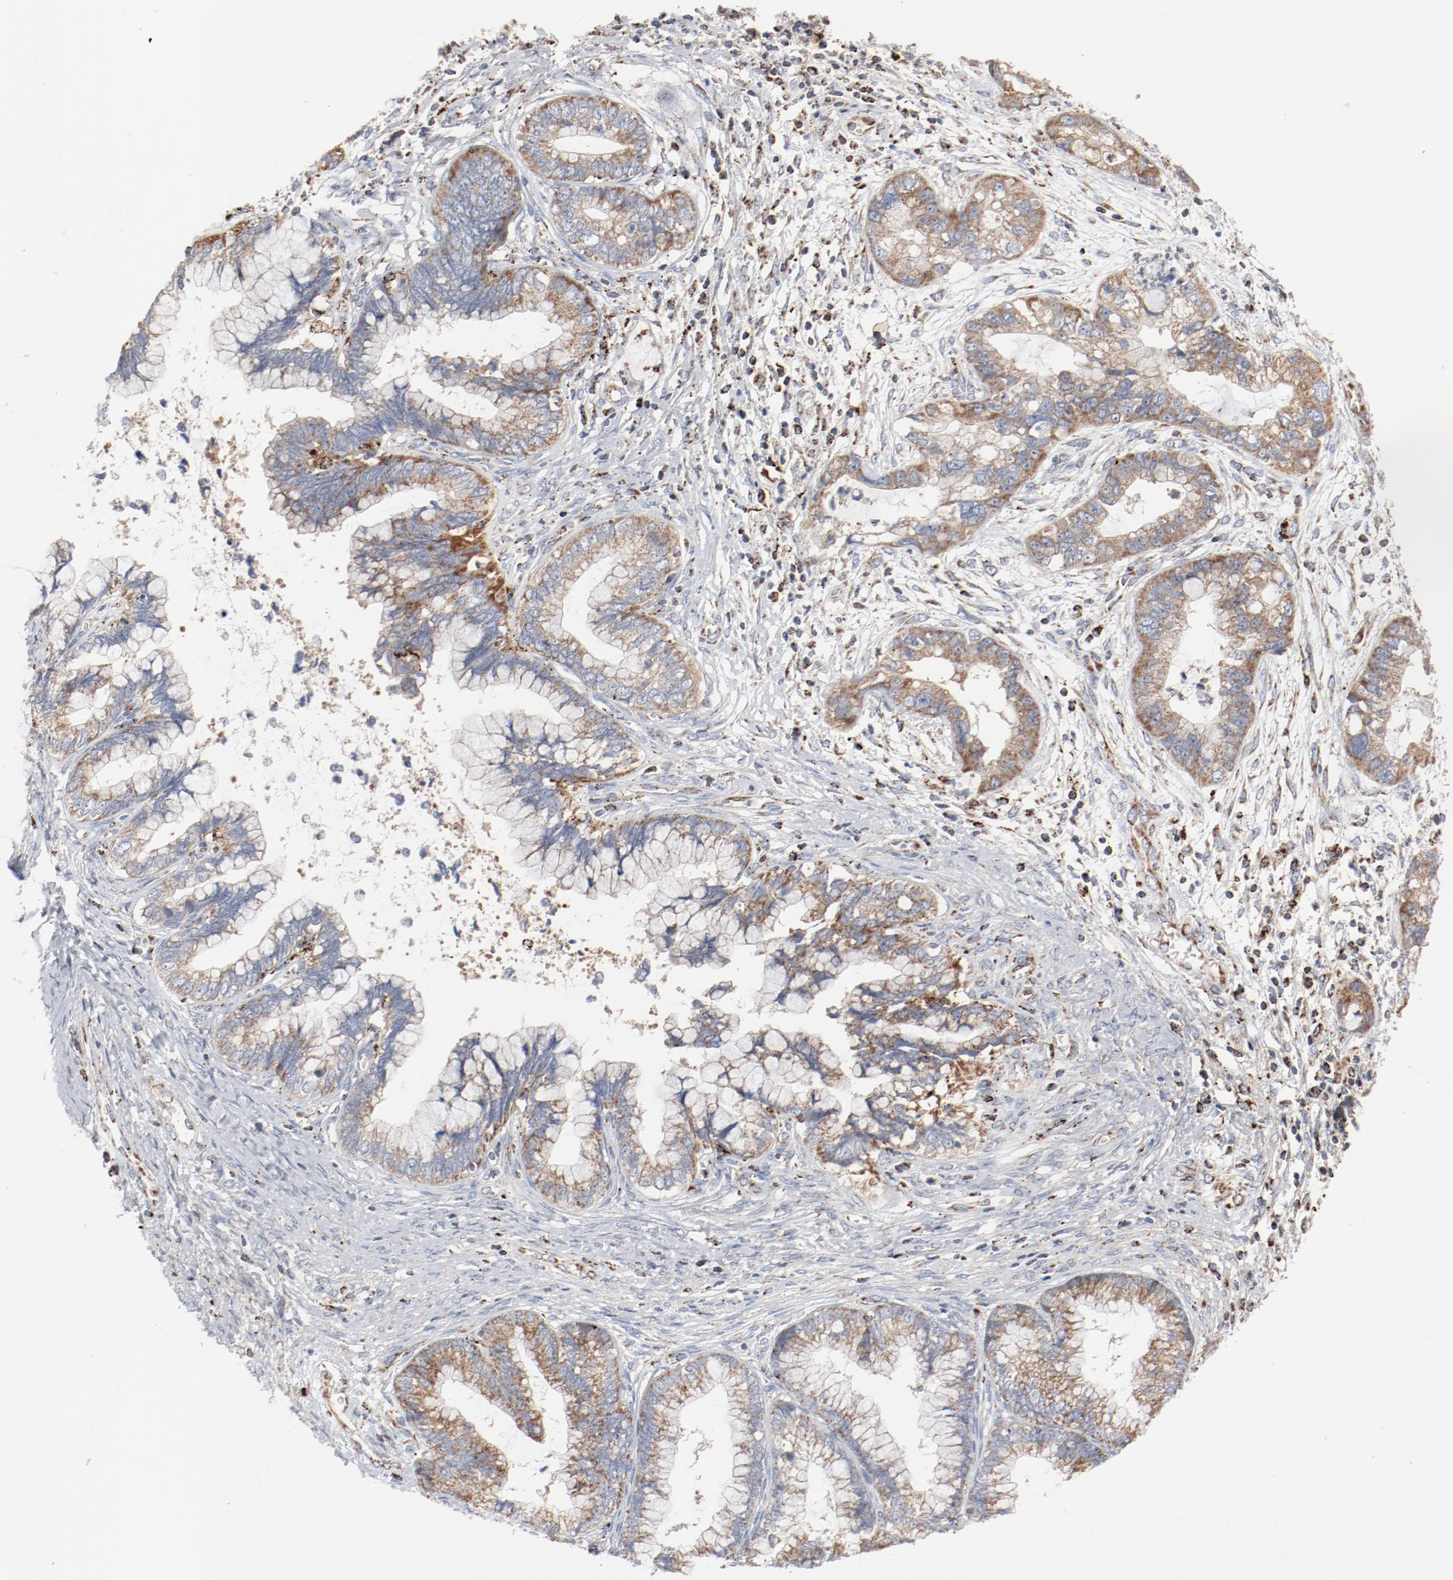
{"staining": {"intensity": "moderate", "quantity": ">75%", "location": "cytoplasmic/membranous"}, "tissue": "cervical cancer", "cell_type": "Tumor cells", "image_type": "cancer", "snomed": [{"axis": "morphology", "description": "Adenocarcinoma, NOS"}, {"axis": "topography", "description": "Cervix"}], "caption": "Protein expression analysis of human cervical adenocarcinoma reveals moderate cytoplasmic/membranous expression in about >75% of tumor cells.", "gene": "SETD3", "patient": {"sex": "female", "age": 44}}